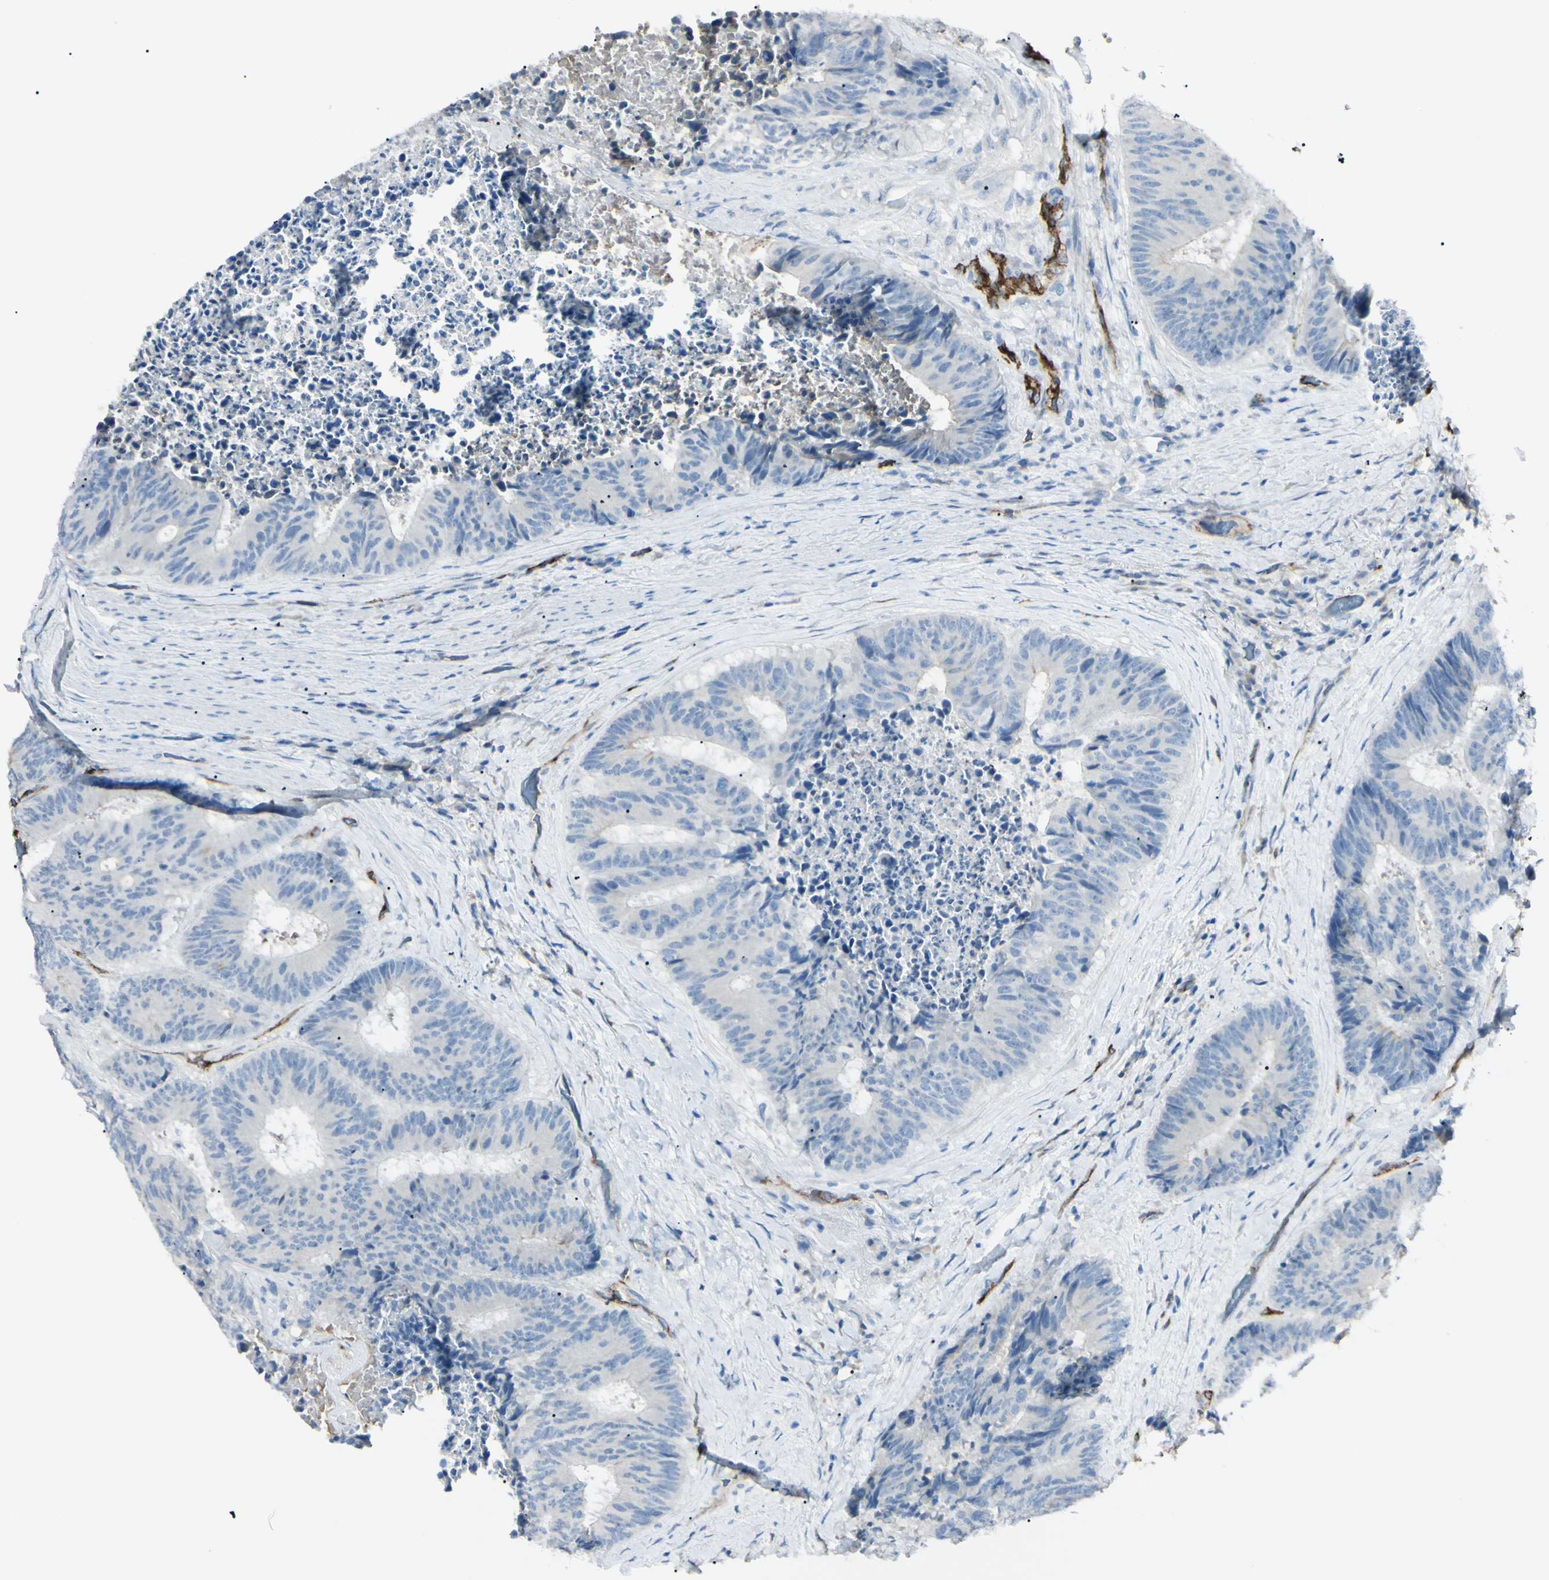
{"staining": {"intensity": "negative", "quantity": "none", "location": "none"}, "tissue": "colorectal cancer", "cell_type": "Tumor cells", "image_type": "cancer", "snomed": [{"axis": "morphology", "description": "Adenocarcinoma, NOS"}, {"axis": "topography", "description": "Rectum"}], "caption": "Histopathology image shows no significant protein positivity in tumor cells of colorectal cancer. (DAB (3,3'-diaminobenzidine) IHC, high magnification).", "gene": "FOLH1", "patient": {"sex": "male", "age": 72}}